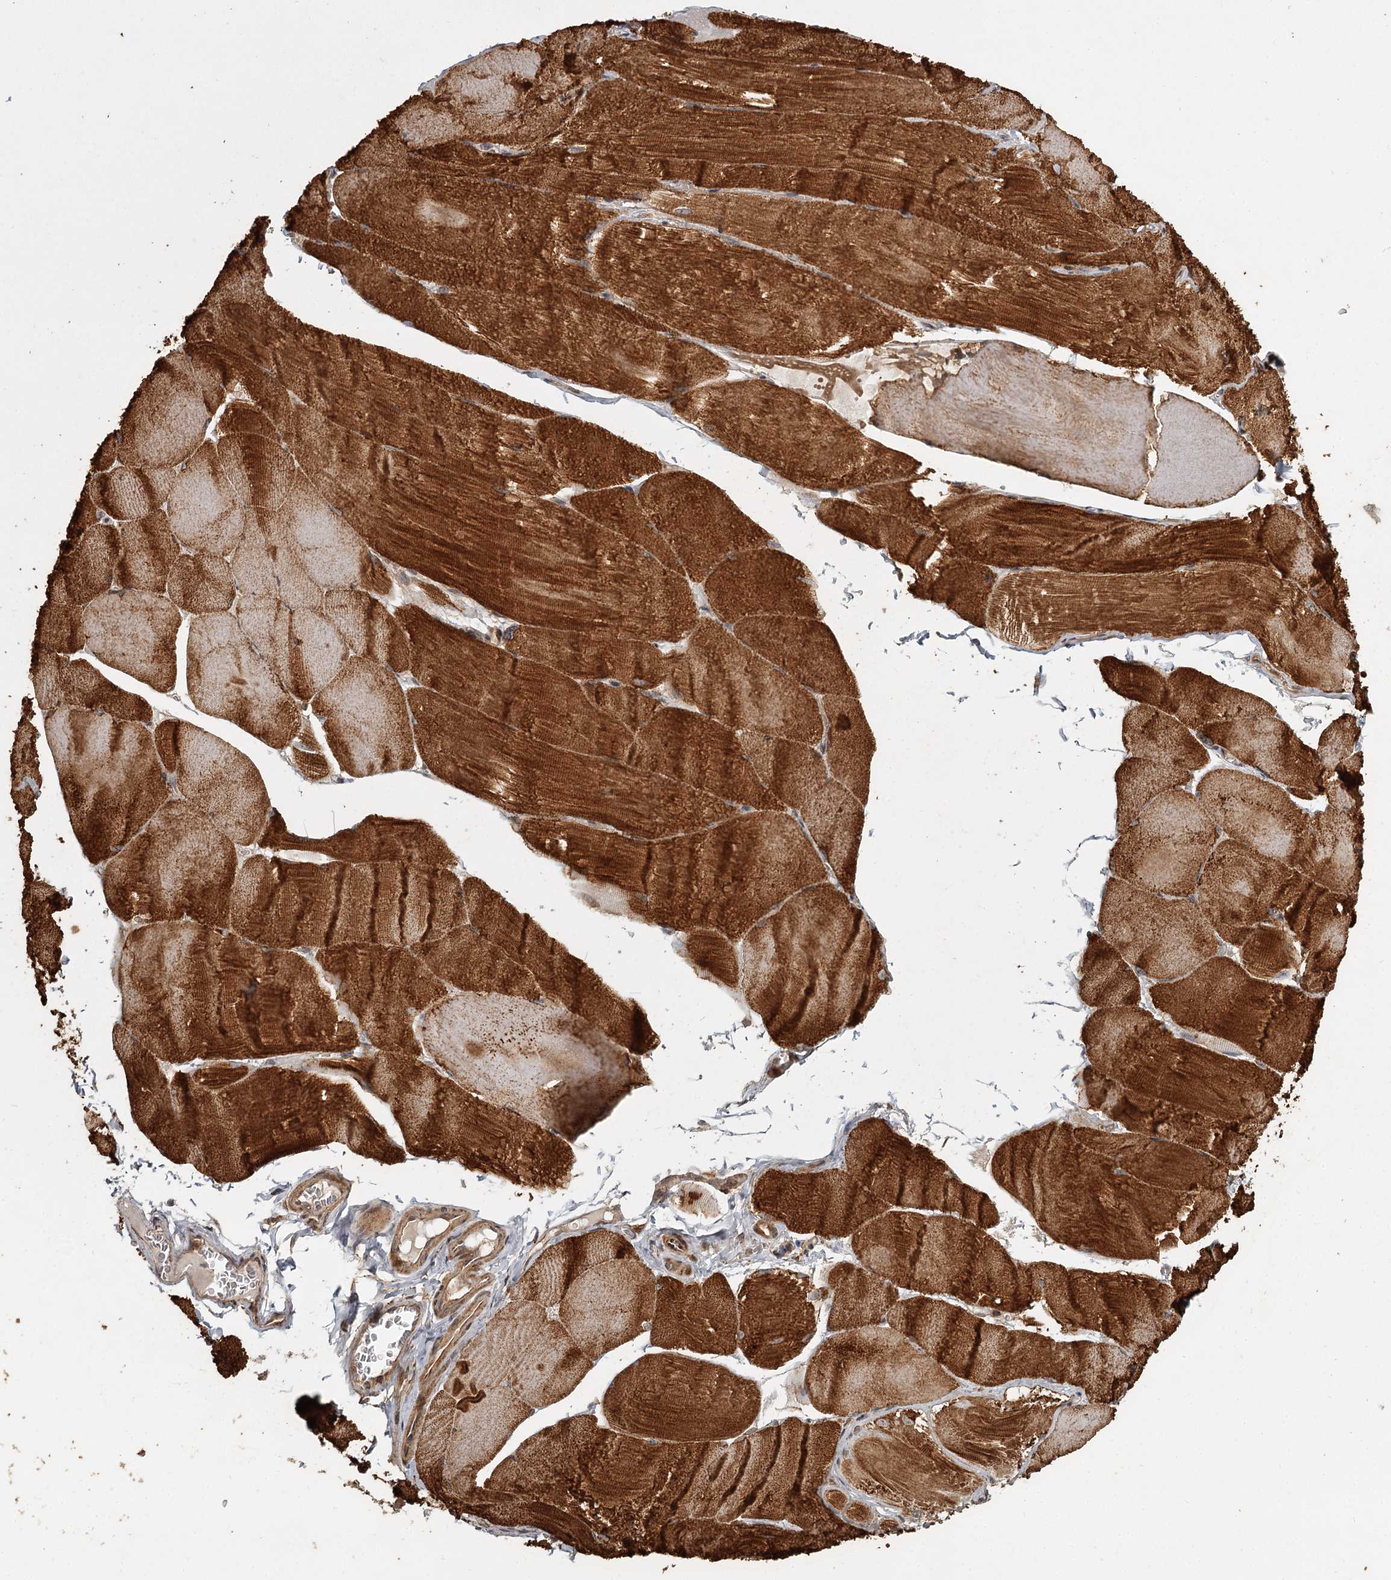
{"staining": {"intensity": "strong", "quantity": ">75%", "location": "cytoplasmic/membranous"}, "tissue": "skeletal muscle", "cell_type": "Myocytes", "image_type": "normal", "snomed": [{"axis": "morphology", "description": "Normal tissue, NOS"}, {"axis": "morphology", "description": "Basal cell carcinoma"}, {"axis": "topography", "description": "Skeletal muscle"}], "caption": "DAB (3,3'-diaminobenzidine) immunohistochemical staining of benign skeletal muscle displays strong cytoplasmic/membranous protein expression in approximately >75% of myocytes. The staining was performed using DAB (3,3'-diaminobenzidine), with brown indicating positive protein expression. Nuclei are stained blue with hematoxylin.", "gene": "FAXC", "patient": {"sex": "female", "age": 64}}